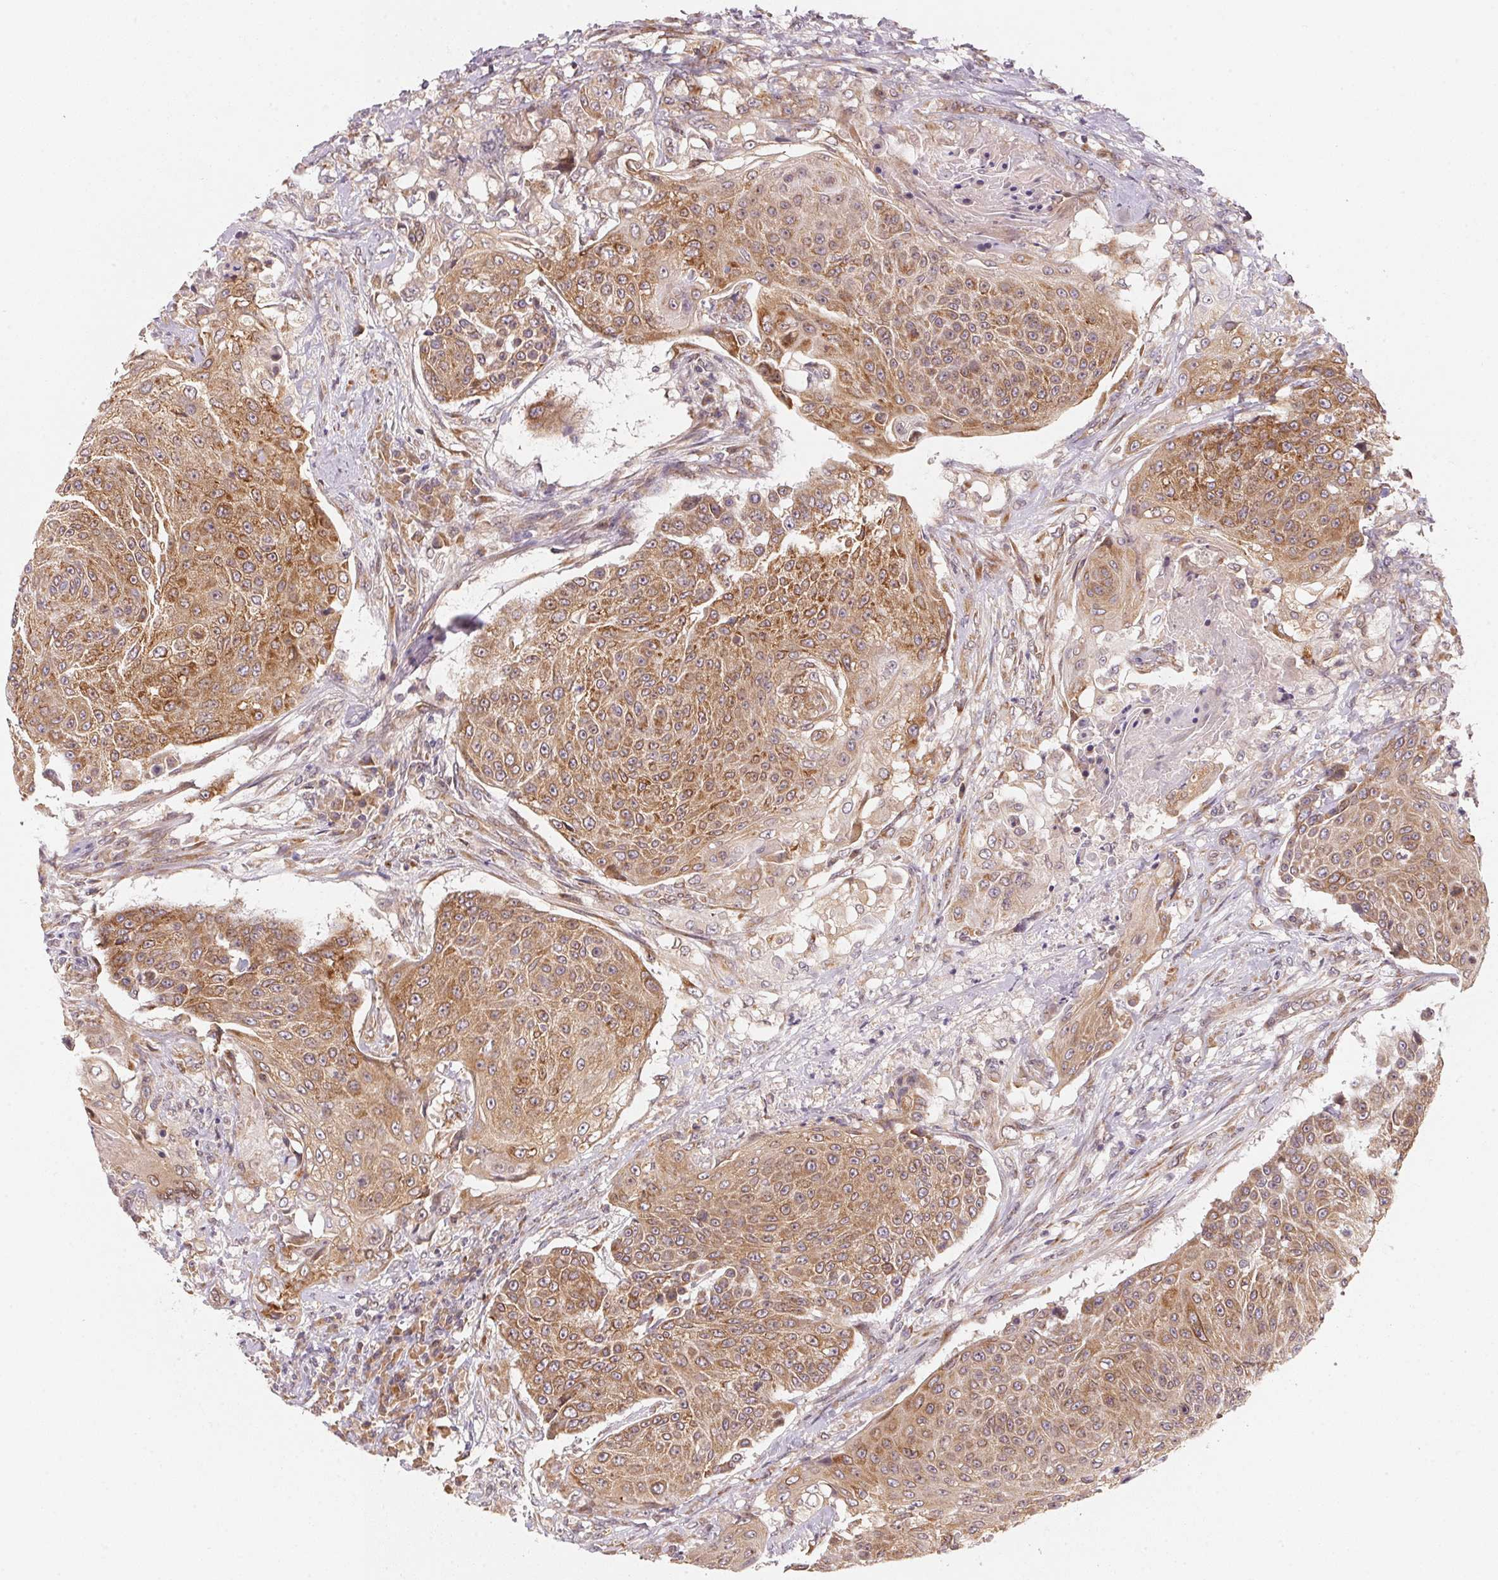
{"staining": {"intensity": "moderate", "quantity": ">75%", "location": "cytoplasmic/membranous"}, "tissue": "urothelial cancer", "cell_type": "Tumor cells", "image_type": "cancer", "snomed": [{"axis": "morphology", "description": "Urothelial carcinoma, High grade"}, {"axis": "topography", "description": "Urinary bladder"}], "caption": "This histopathology image exhibits immunohistochemistry (IHC) staining of human urothelial cancer, with medium moderate cytoplasmic/membranous positivity in approximately >75% of tumor cells.", "gene": "EI24", "patient": {"sex": "female", "age": 63}}